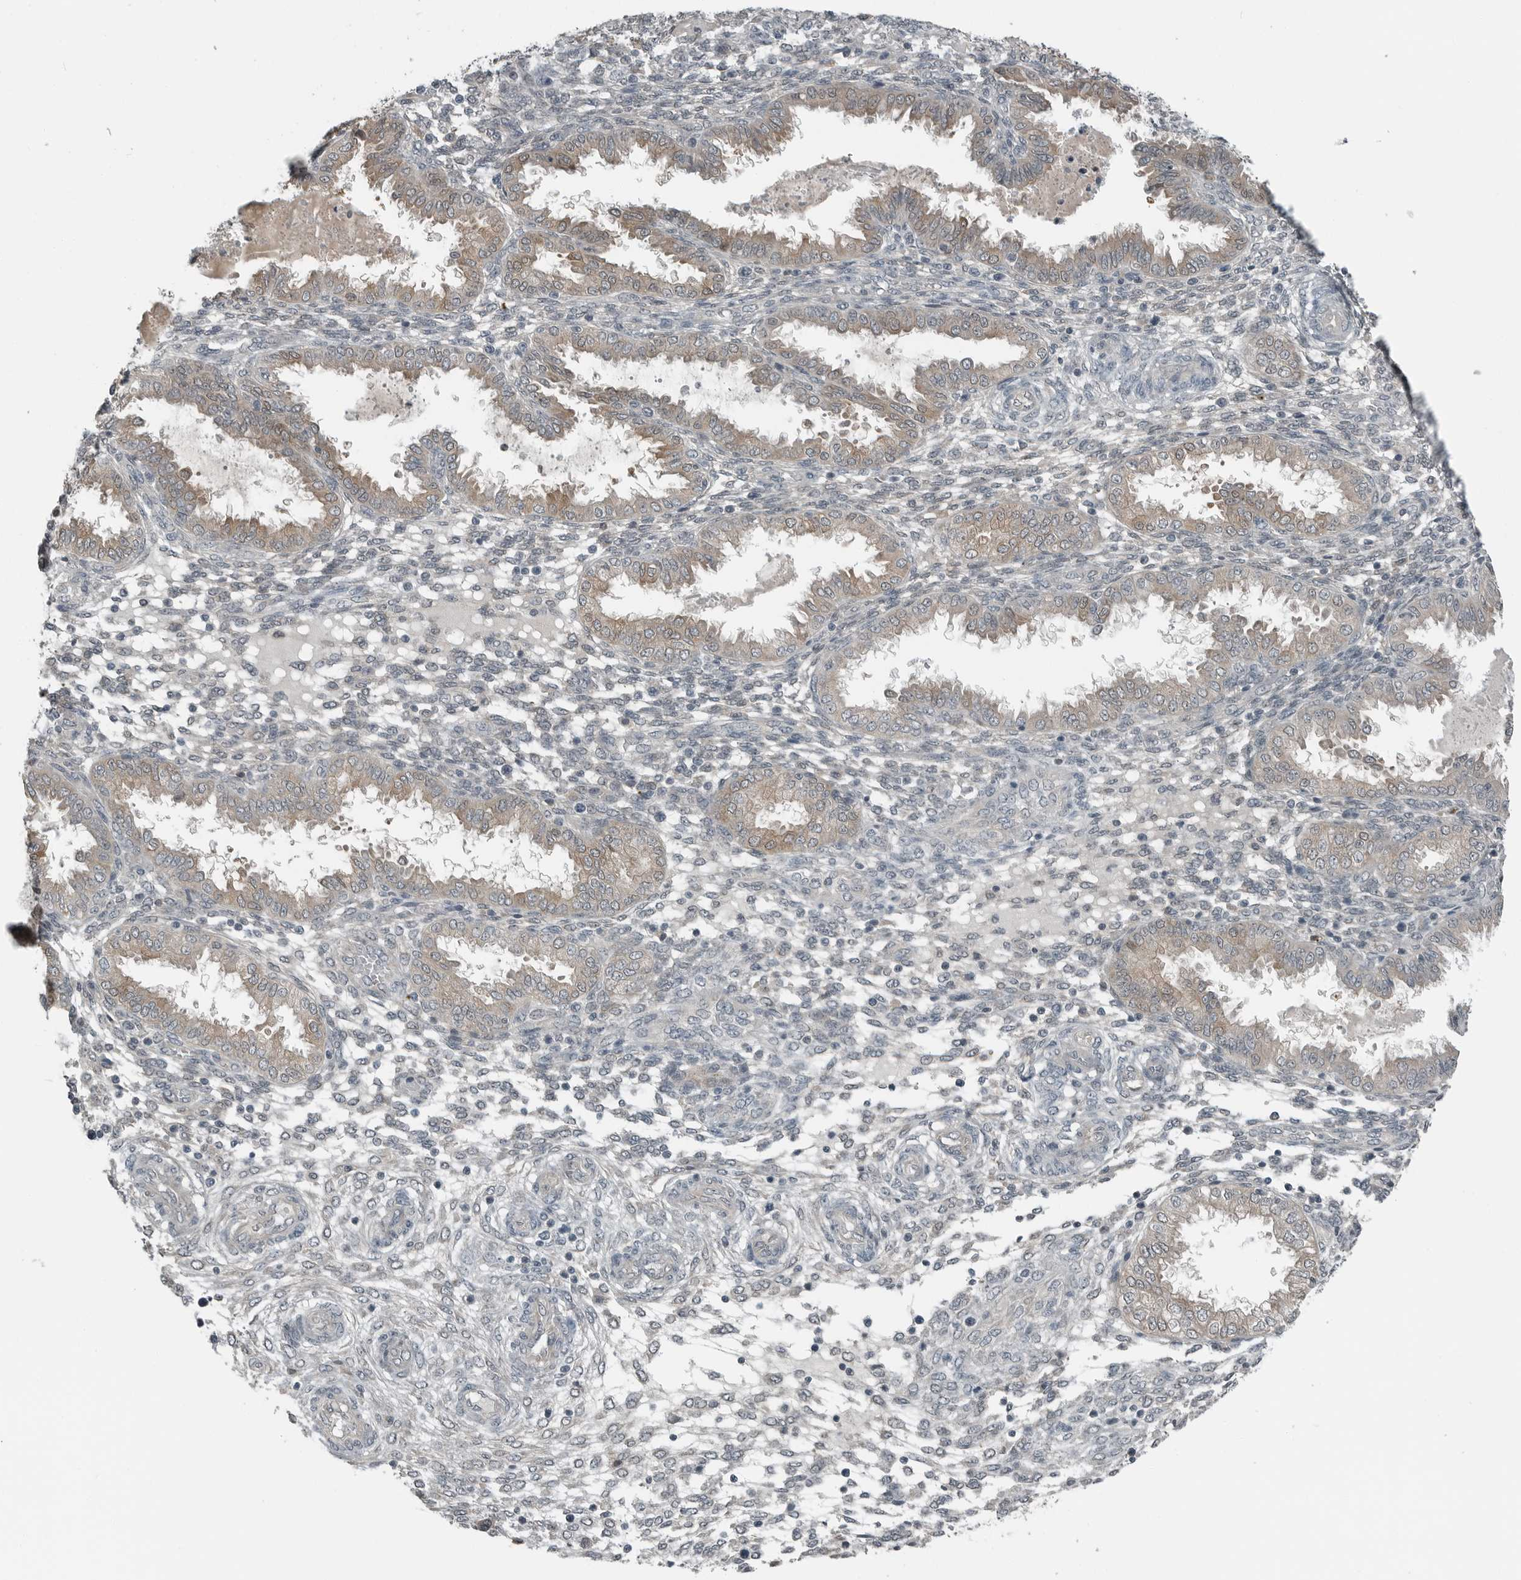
{"staining": {"intensity": "negative", "quantity": "none", "location": "none"}, "tissue": "endometrium", "cell_type": "Cells in endometrial stroma", "image_type": "normal", "snomed": [{"axis": "morphology", "description": "Normal tissue, NOS"}, {"axis": "topography", "description": "Endometrium"}], "caption": "IHC of benign human endometrium displays no positivity in cells in endometrial stroma. Brightfield microscopy of immunohistochemistry stained with DAB (3,3'-diaminobenzidine) (brown) and hematoxylin (blue), captured at high magnification.", "gene": "ENSG00000286112", "patient": {"sex": "female", "age": 33}}